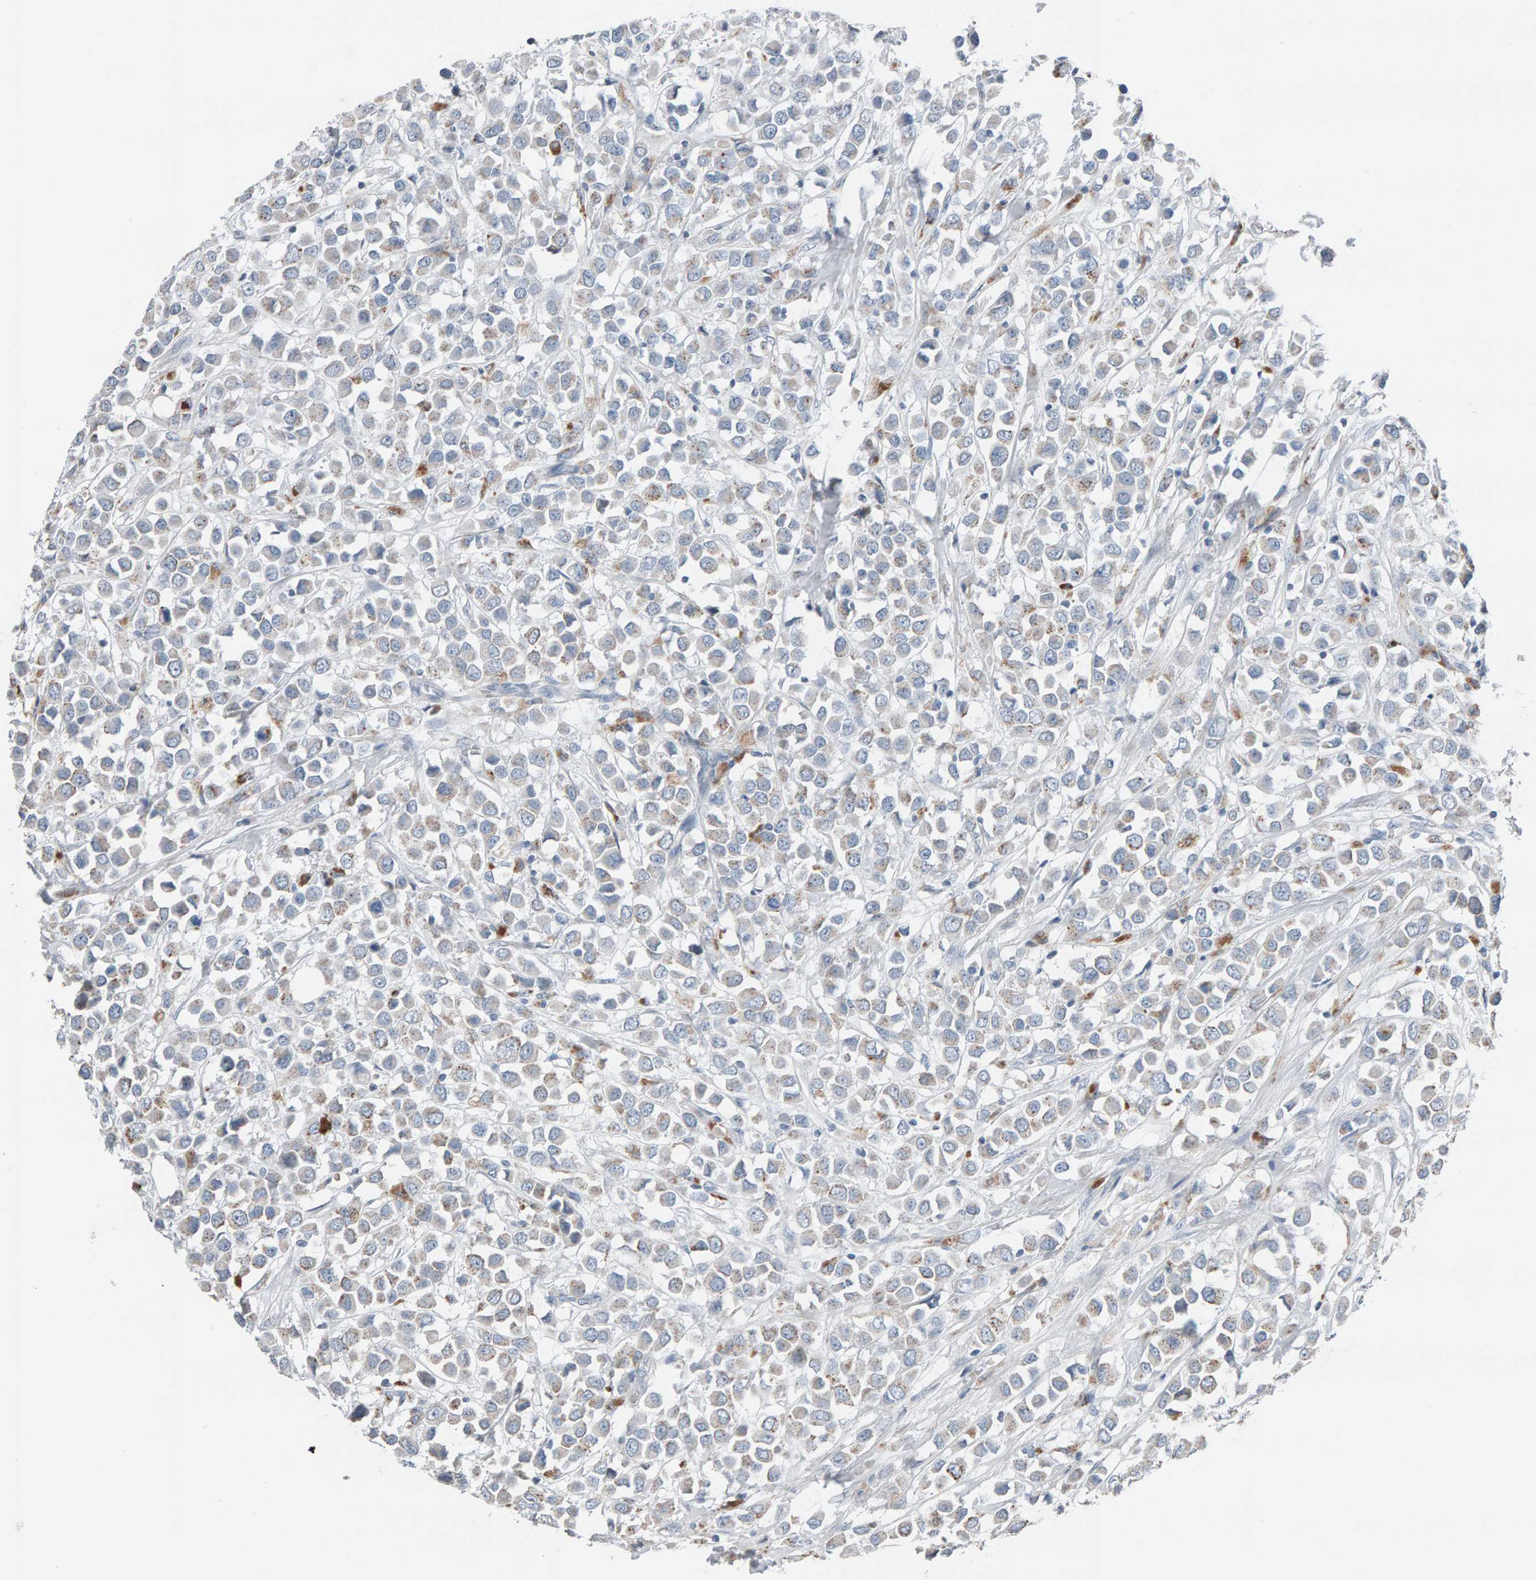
{"staining": {"intensity": "weak", "quantity": "<25%", "location": "cytoplasmic/membranous"}, "tissue": "breast cancer", "cell_type": "Tumor cells", "image_type": "cancer", "snomed": [{"axis": "morphology", "description": "Duct carcinoma"}, {"axis": "topography", "description": "Breast"}], "caption": "A high-resolution micrograph shows immunohistochemistry (IHC) staining of invasive ductal carcinoma (breast), which shows no significant staining in tumor cells.", "gene": "IPPK", "patient": {"sex": "female", "age": 61}}